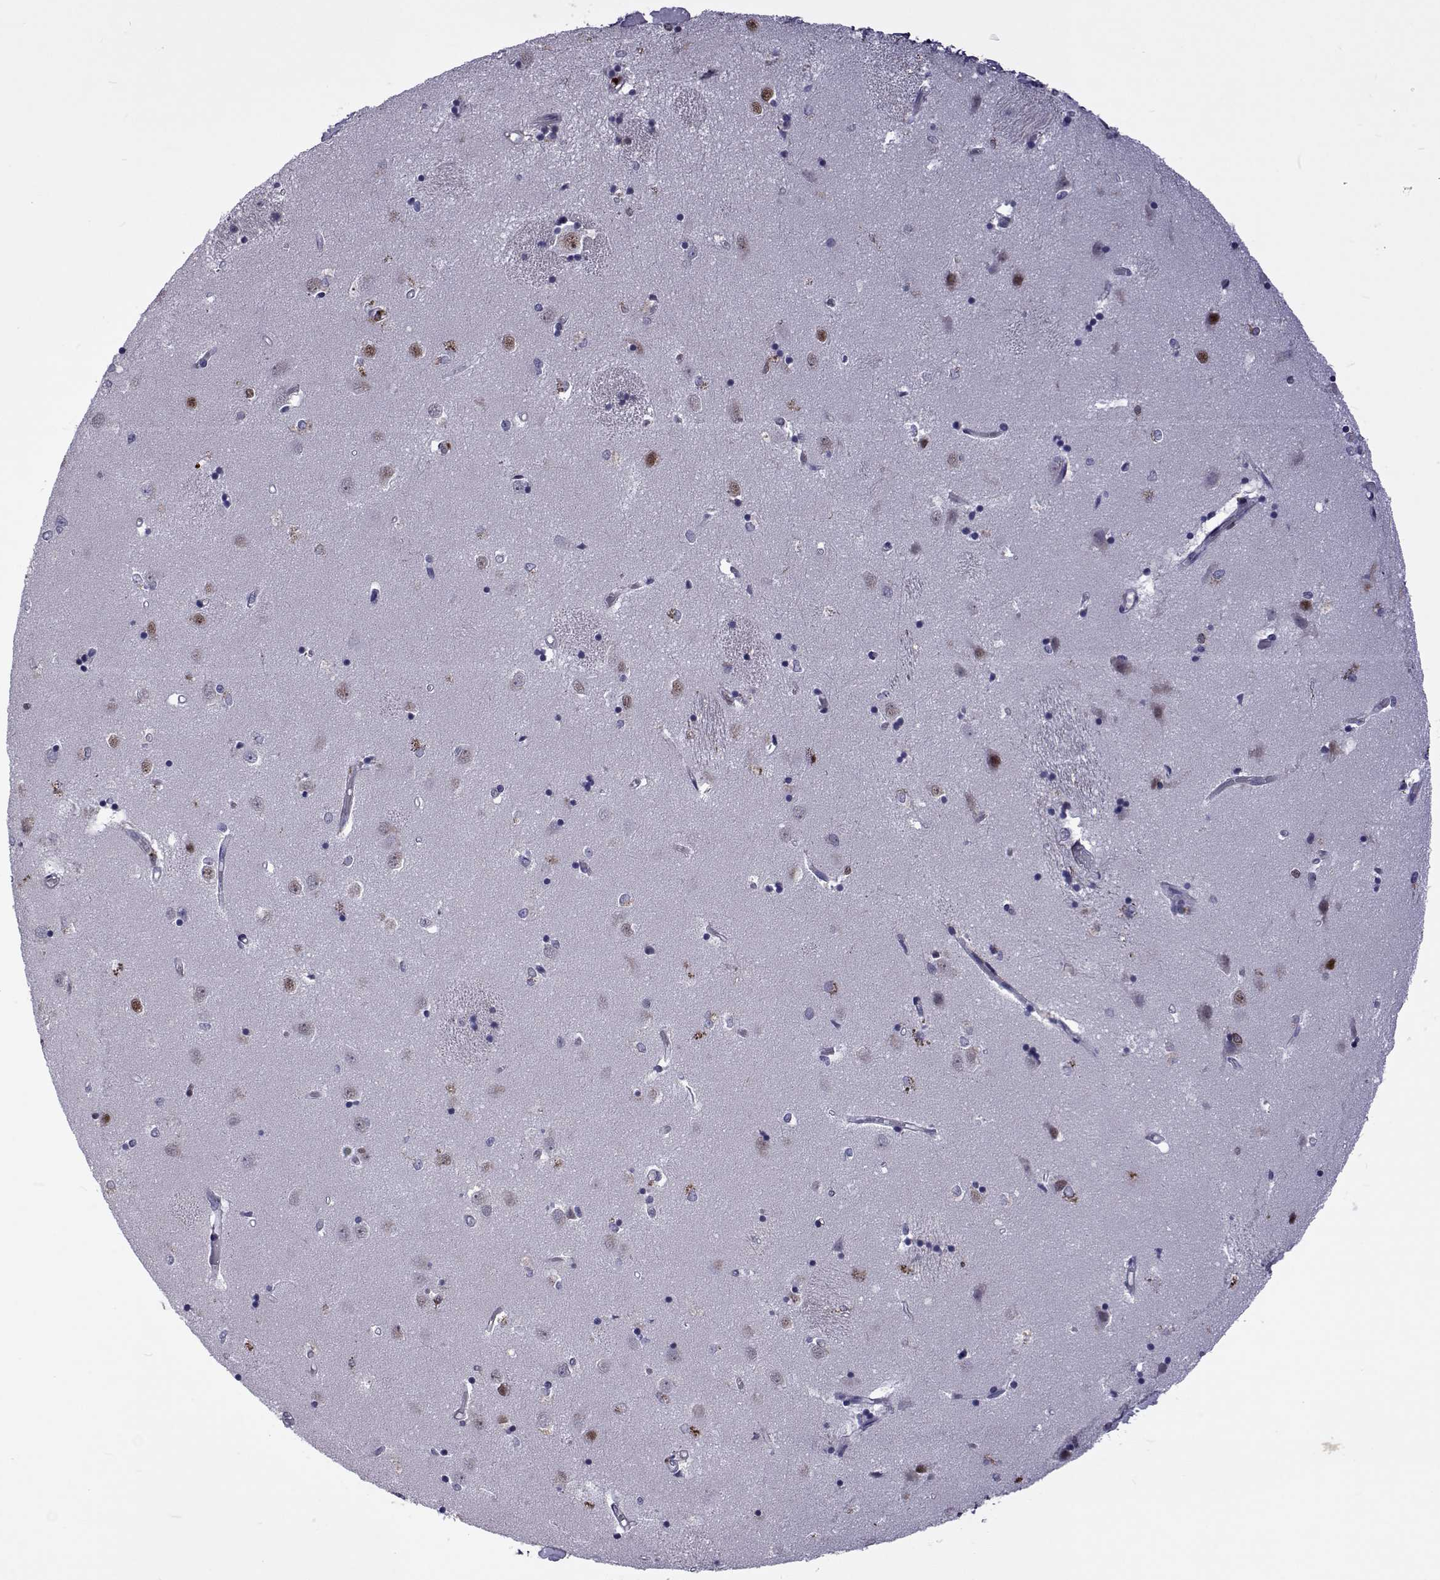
{"staining": {"intensity": "negative", "quantity": "none", "location": "none"}, "tissue": "caudate", "cell_type": "Glial cells", "image_type": "normal", "snomed": [{"axis": "morphology", "description": "Normal tissue, NOS"}, {"axis": "topography", "description": "Lateral ventricle wall"}], "caption": "This photomicrograph is of normal caudate stained with immunohistochemistry to label a protein in brown with the nuclei are counter-stained blue. There is no expression in glial cells.", "gene": "TCF15", "patient": {"sex": "male", "age": 54}}